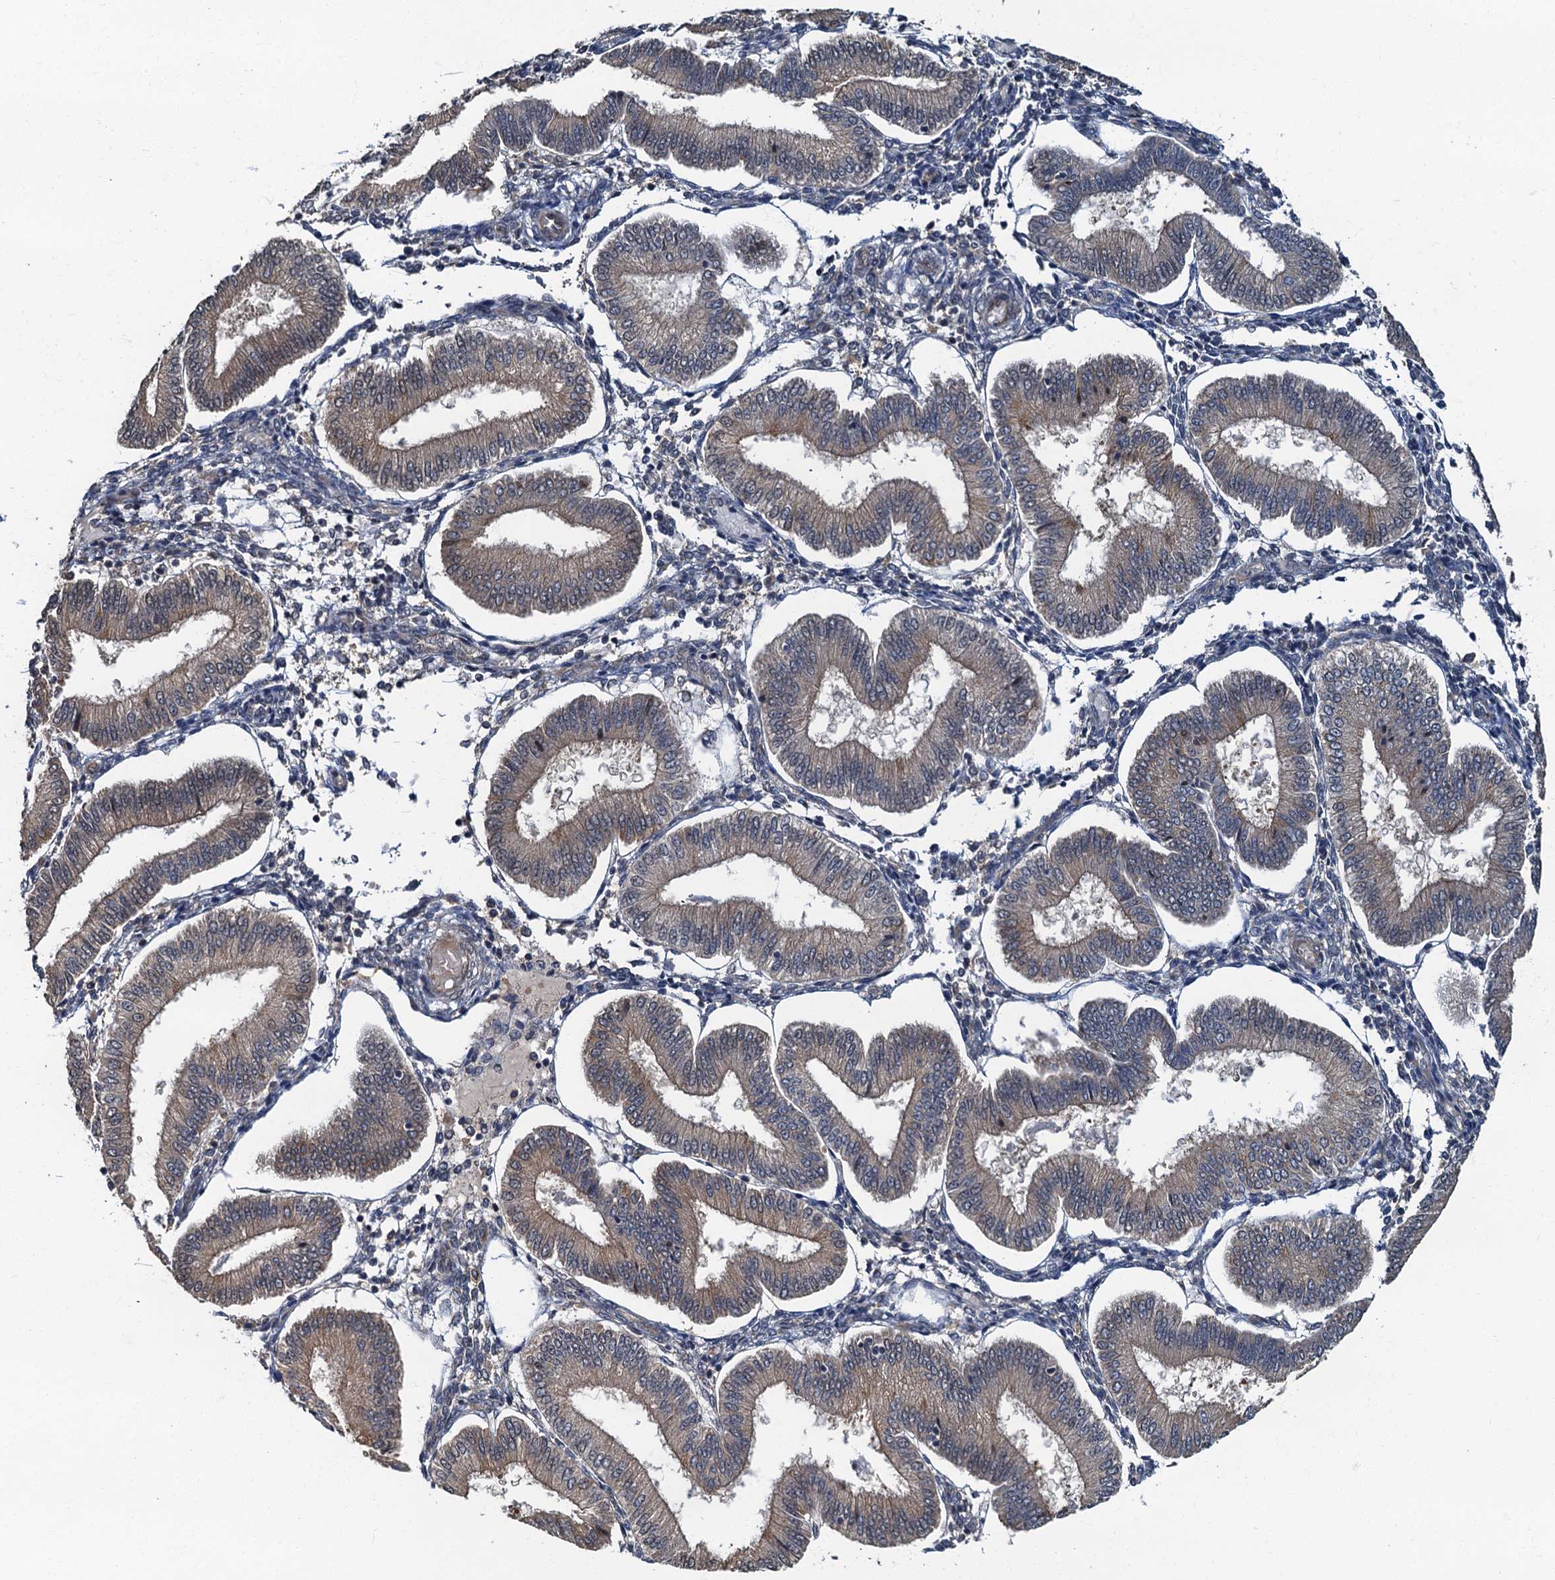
{"staining": {"intensity": "negative", "quantity": "none", "location": "none"}, "tissue": "endometrium", "cell_type": "Cells in endometrial stroma", "image_type": "normal", "snomed": [{"axis": "morphology", "description": "Normal tissue, NOS"}, {"axis": "topography", "description": "Endometrium"}], "caption": "This is an immunohistochemistry photomicrograph of normal human endometrium. There is no staining in cells in endometrial stroma.", "gene": "TBCK", "patient": {"sex": "female", "age": 39}}